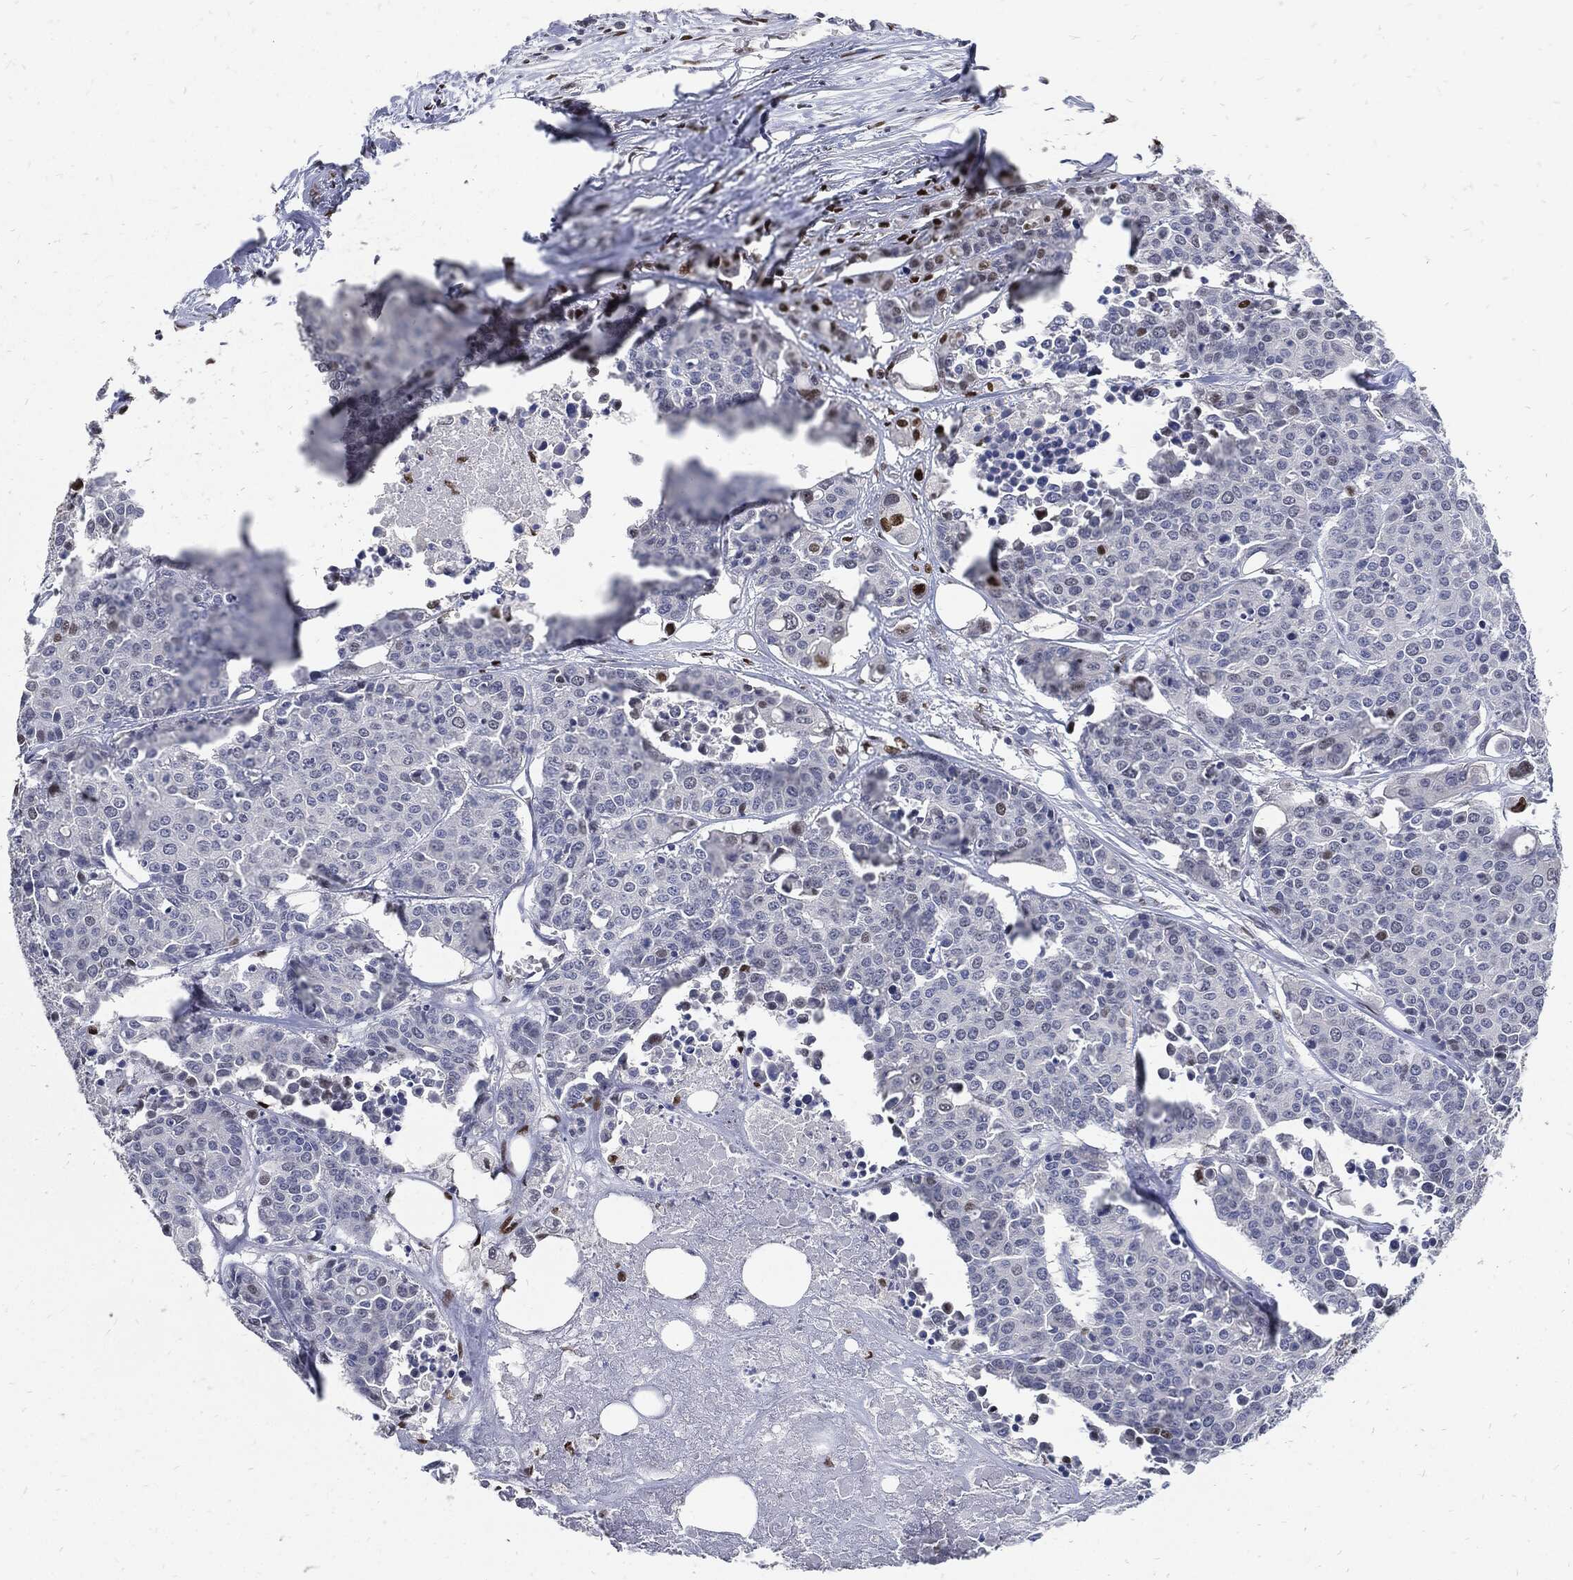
{"staining": {"intensity": "negative", "quantity": "none", "location": "none"}, "tissue": "carcinoid", "cell_type": "Tumor cells", "image_type": "cancer", "snomed": [{"axis": "morphology", "description": "Carcinoid, malignant, NOS"}, {"axis": "topography", "description": "Colon"}], "caption": "Tumor cells show no significant protein expression in carcinoid (malignant).", "gene": "JUN", "patient": {"sex": "male", "age": 81}}